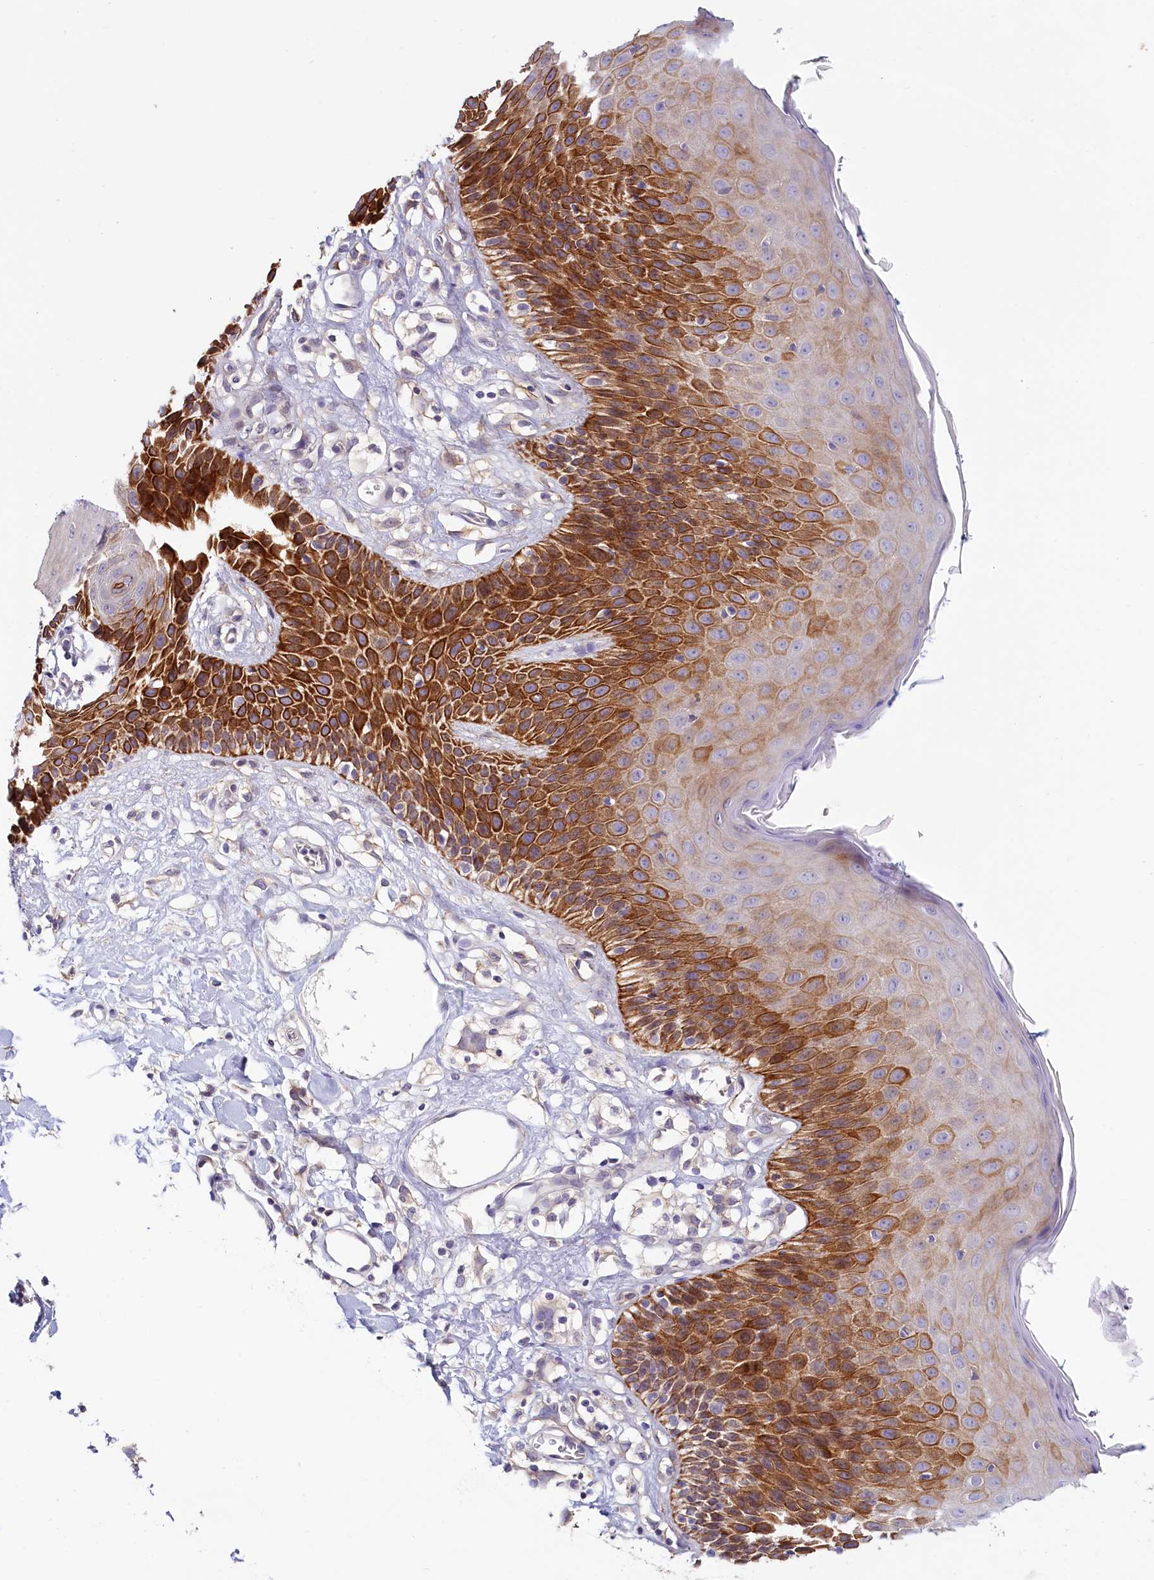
{"staining": {"intensity": "strong", "quantity": "25%-75%", "location": "cytoplasmic/membranous"}, "tissue": "skin", "cell_type": "Epidermal cells", "image_type": "normal", "snomed": [{"axis": "morphology", "description": "Normal tissue, NOS"}, {"axis": "topography", "description": "Vulva"}], "caption": "This is a micrograph of immunohistochemistry (IHC) staining of normal skin, which shows strong staining in the cytoplasmic/membranous of epidermal cells.", "gene": "PDE6D", "patient": {"sex": "female", "age": 68}}